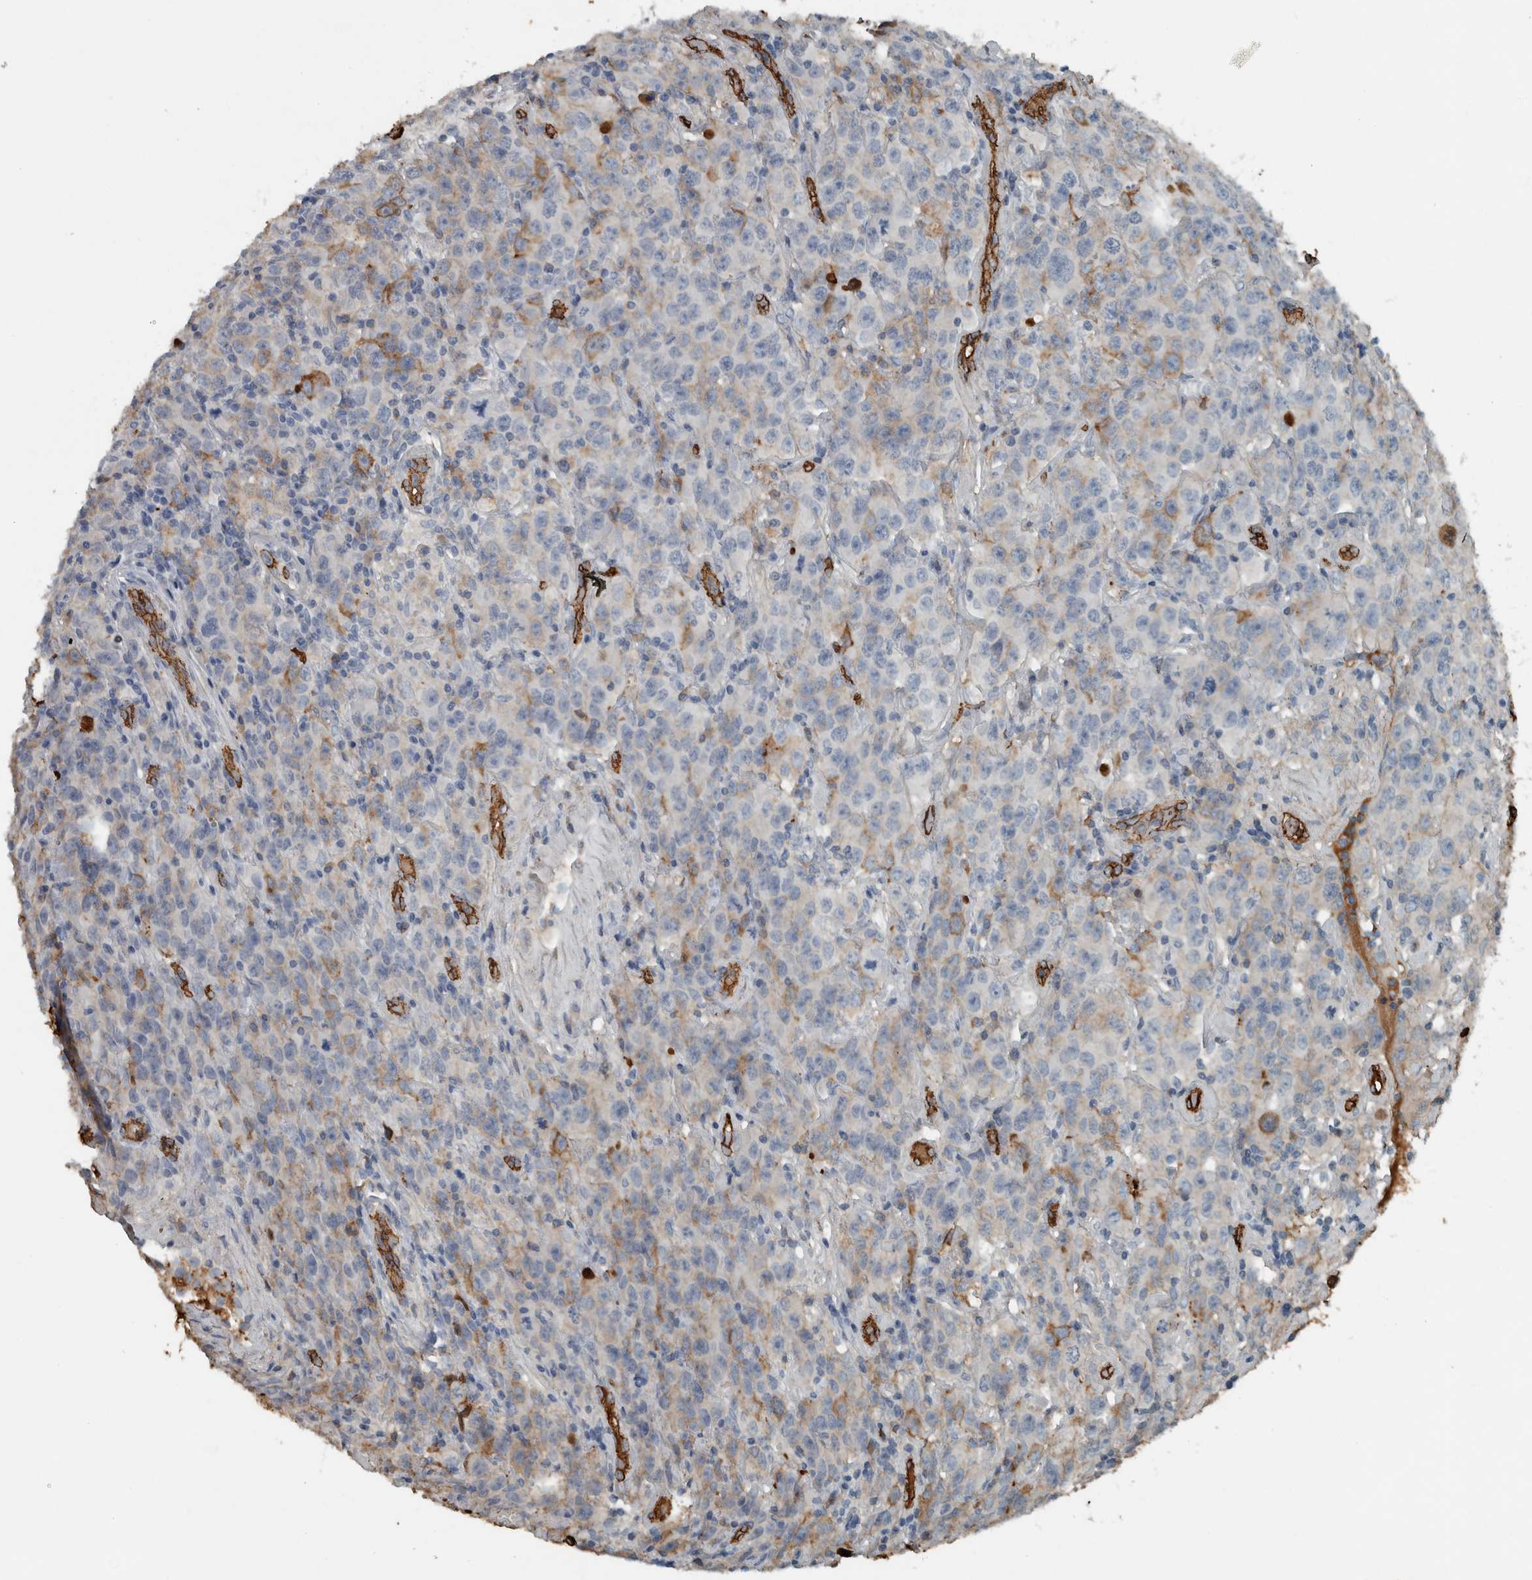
{"staining": {"intensity": "moderate", "quantity": "<25%", "location": "cytoplasmic/membranous"}, "tissue": "testis cancer", "cell_type": "Tumor cells", "image_type": "cancer", "snomed": [{"axis": "morphology", "description": "Seminoma, NOS"}, {"axis": "topography", "description": "Testis"}], "caption": "Testis cancer (seminoma) stained for a protein exhibits moderate cytoplasmic/membranous positivity in tumor cells. (IHC, brightfield microscopy, high magnification).", "gene": "LBP", "patient": {"sex": "male", "age": 52}}